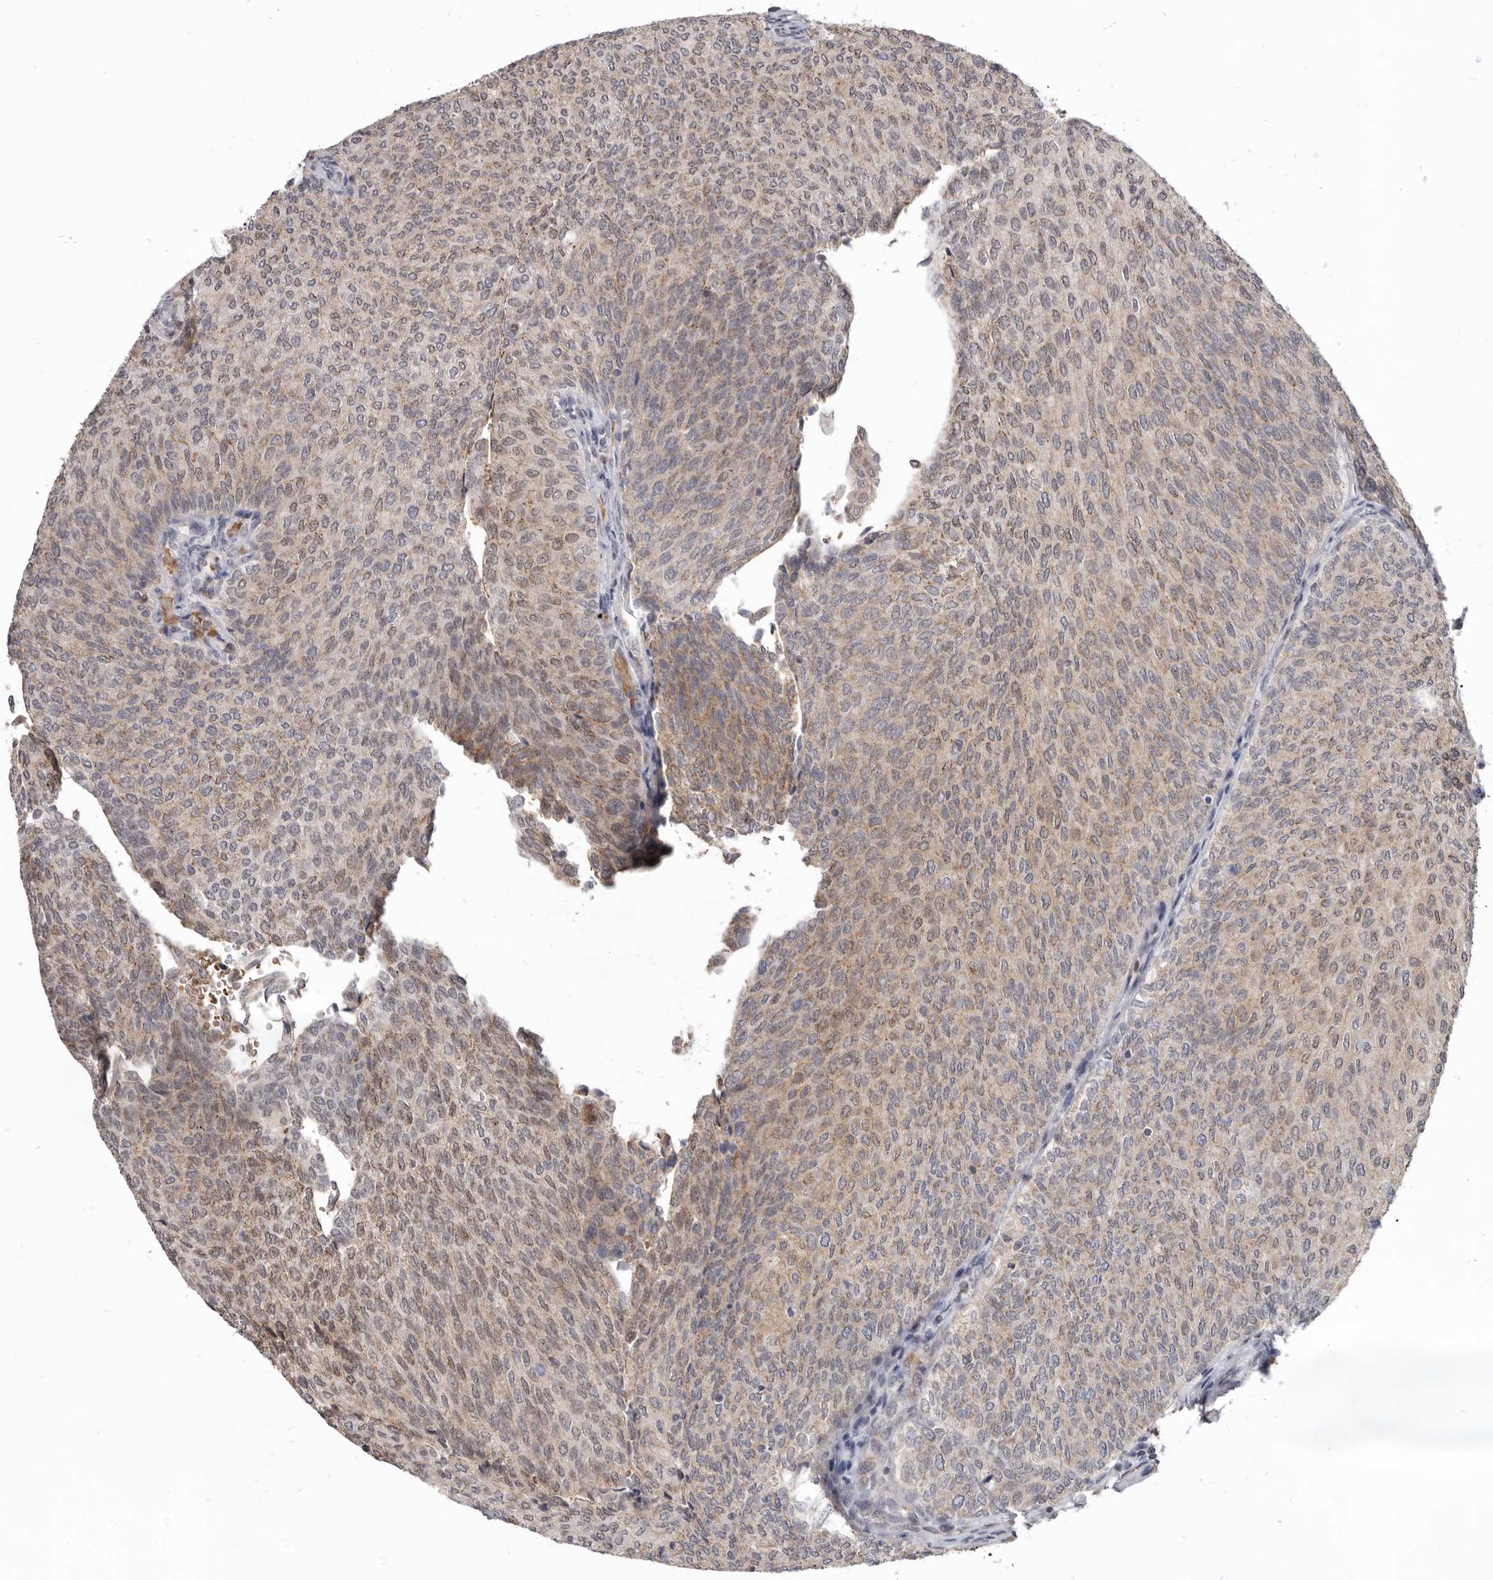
{"staining": {"intensity": "moderate", "quantity": ">75%", "location": "cytoplasmic/membranous,nuclear"}, "tissue": "urothelial cancer", "cell_type": "Tumor cells", "image_type": "cancer", "snomed": [{"axis": "morphology", "description": "Urothelial carcinoma, Low grade"}, {"axis": "topography", "description": "Urinary bladder"}], "caption": "Urothelial cancer tissue displays moderate cytoplasmic/membranous and nuclear positivity in approximately >75% of tumor cells Immunohistochemistry stains the protein in brown and the nuclei are stained blue.", "gene": "CGN", "patient": {"sex": "female", "age": 79}}